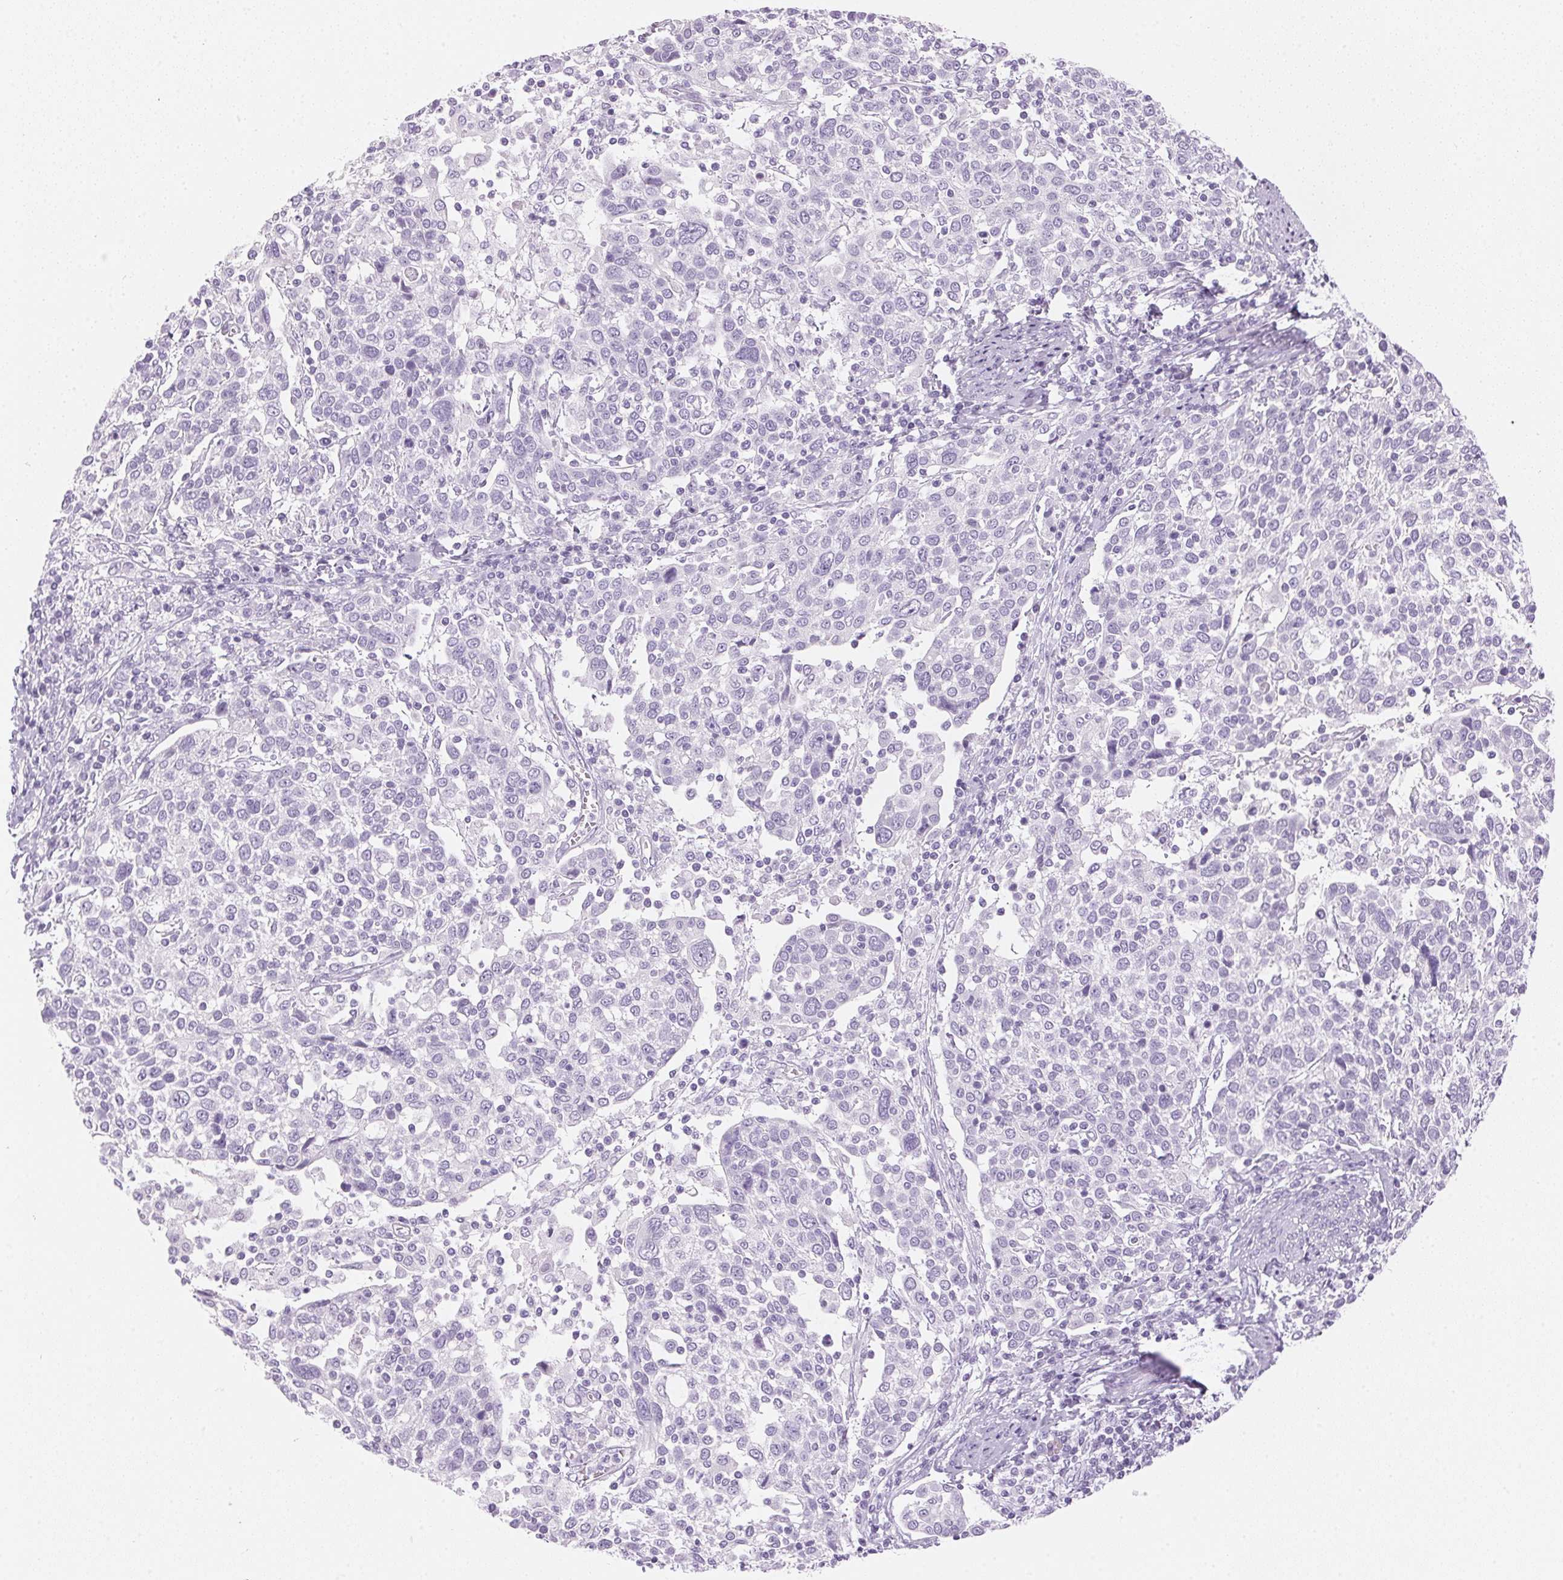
{"staining": {"intensity": "negative", "quantity": "none", "location": "none"}, "tissue": "cervical cancer", "cell_type": "Tumor cells", "image_type": "cancer", "snomed": [{"axis": "morphology", "description": "Squamous cell carcinoma, NOS"}, {"axis": "topography", "description": "Cervix"}], "caption": "Tumor cells show no significant protein positivity in cervical cancer. Nuclei are stained in blue.", "gene": "IGFBP1", "patient": {"sex": "female", "age": 61}}